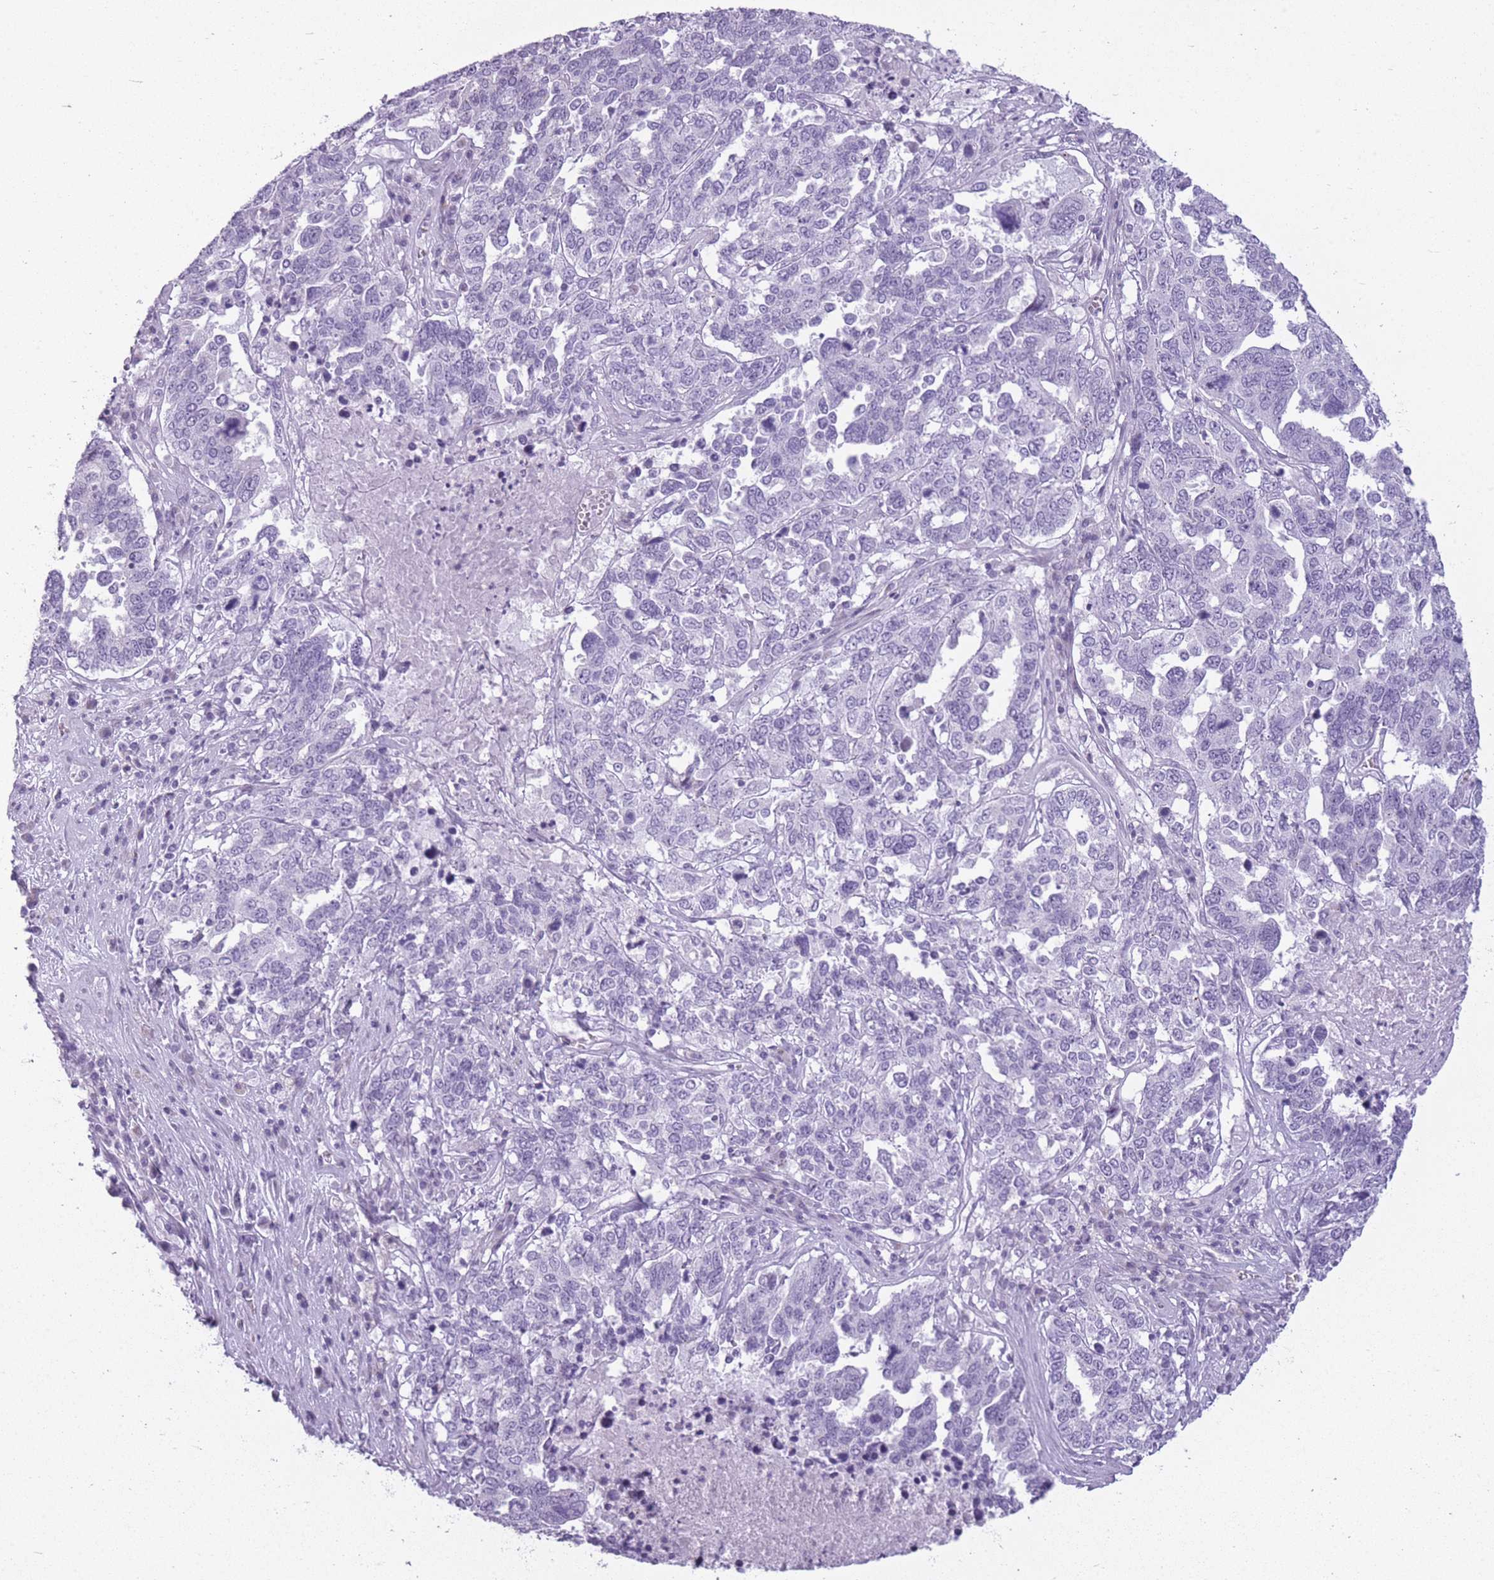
{"staining": {"intensity": "negative", "quantity": "none", "location": "none"}, "tissue": "ovarian cancer", "cell_type": "Tumor cells", "image_type": "cancer", "snomed": [{"axis": "morphology", "description": "Carcinoma, endometroid"}, {"axis": "topography", "description": "Ovary"}], "caption": "Protein analysis of ovarian endometroid carcinoma reveals no significant expression in tumor cells.", "gene": "GOLGA6D", "patient": {"sex": "female", "age": 62}}